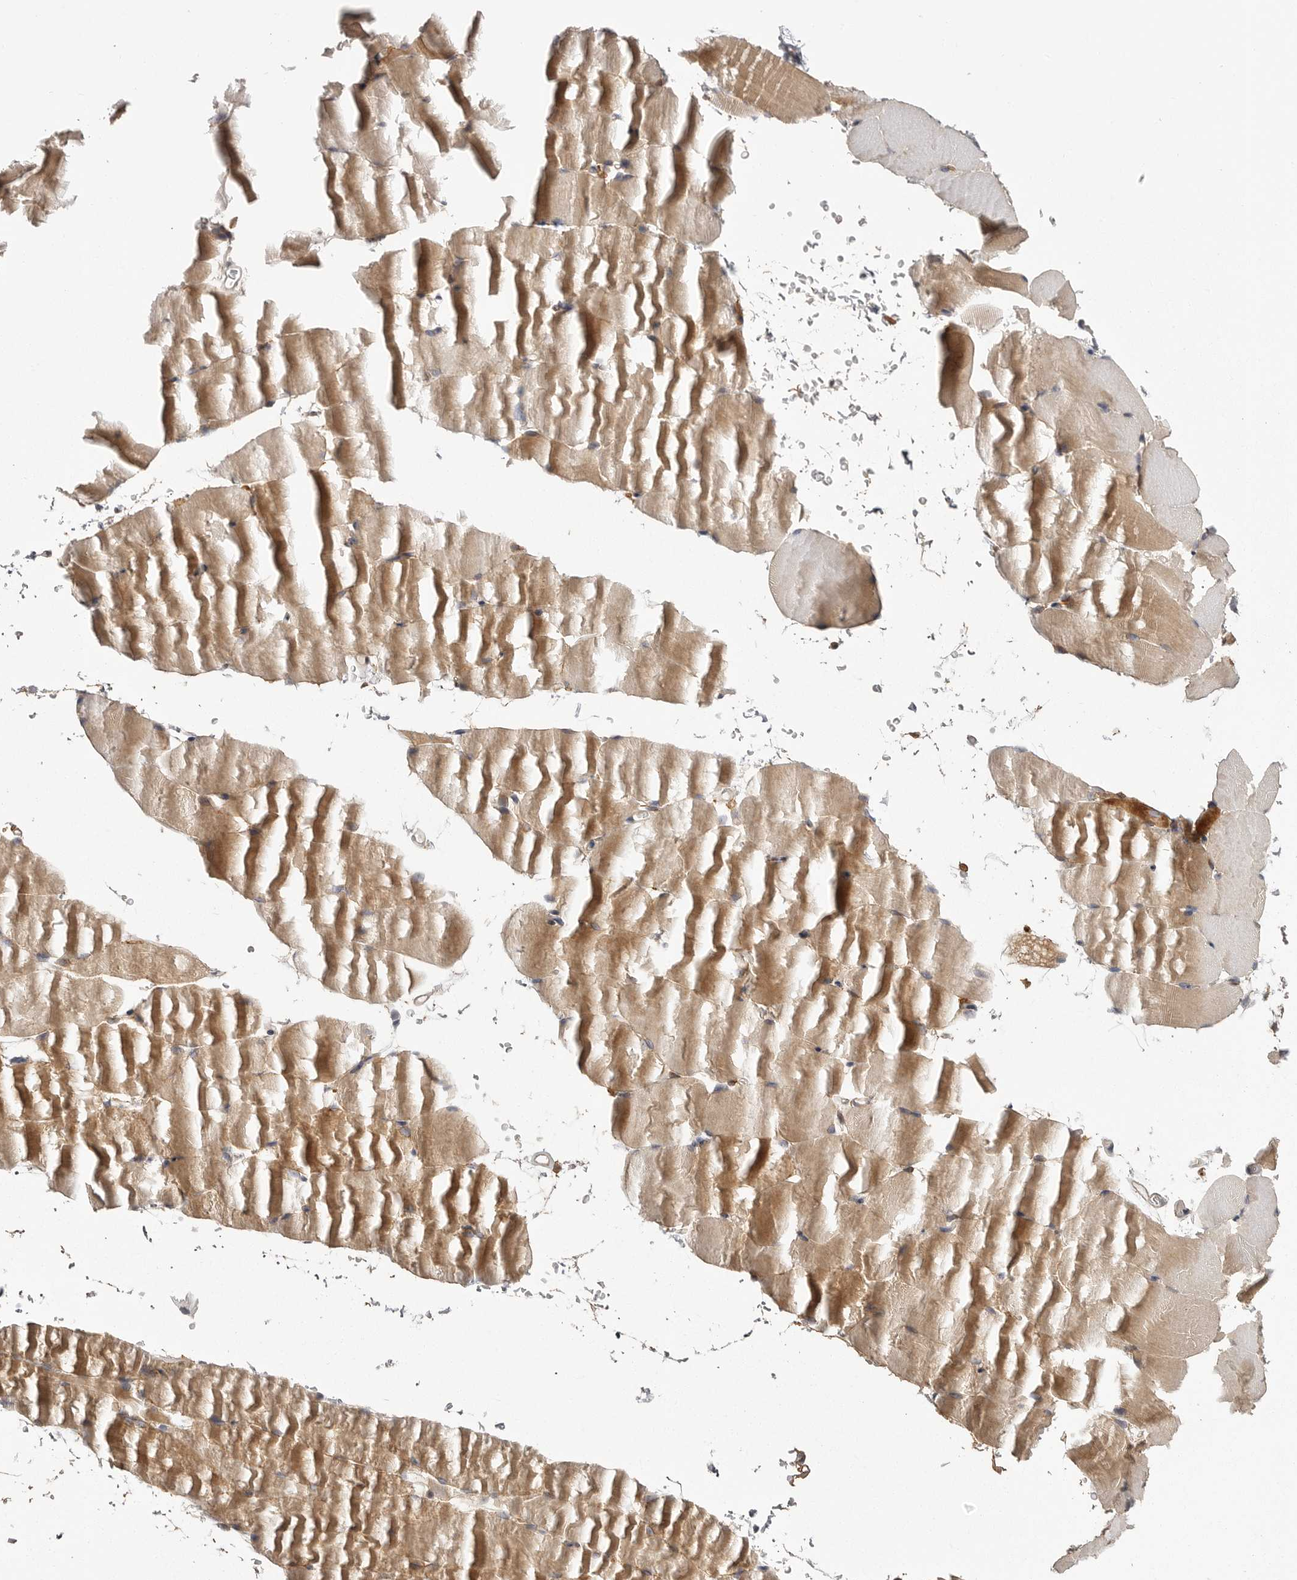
{"staining": {"intensity": "weak", "quantity": "25%-75%", "location": "cytoplasmic/membranous"}, "tissue": "skeletal muscle", "cell_type": "Myocytes", "image_type": "normal", "snomed": [{"axis": "morphology", "description": "Normal tissue, NOS"}, {"axis": "topography", "description": "Skeletal muscle"}, {"axis": "topography", "description": "Parathyroid gland"}], "caption": "About 25%-75% of myocytes in normal skeletal muscle demonstrate weak cytoplasmic/membranous protein staining as visualized by brown immunohistochemical staining.", "gene": "OSBPL9", "patient": {"sex": "female", "age": 37}}